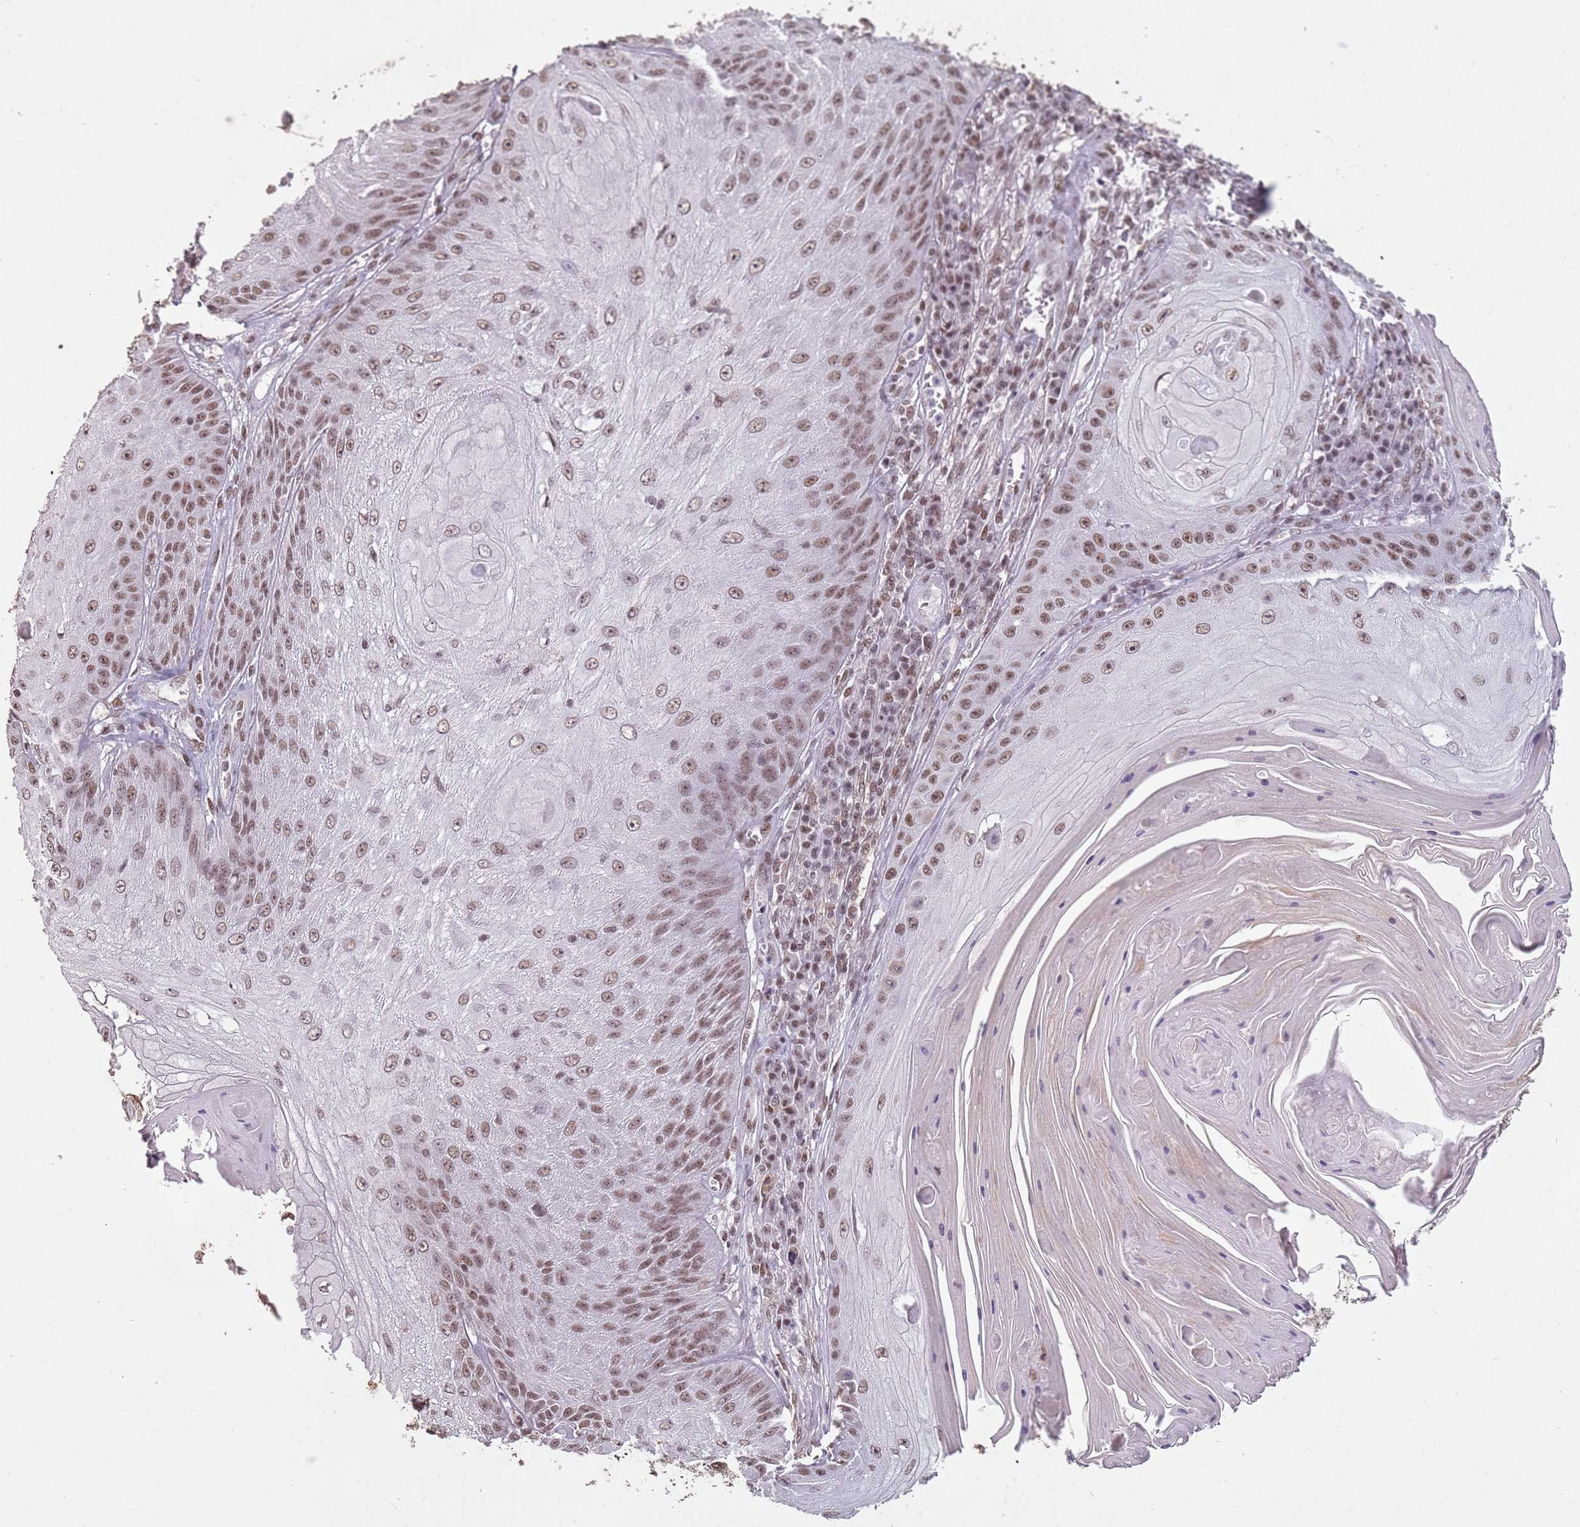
{"staining": {"intensity": "moderate", "quantity": ">75%", "location": "nuclear"}, "tissue": "skin cancer", "cell_type": "Tumor cells", "image_type": "cancer", "snomed": [{"axis": "morphology", "description": "Squamous cell carcinoma, NOS"}, {"axis": "topography", "description": "Skin"}], "caption": "Brown immunohistochemical staining in human skin cancer (squamous cell carcinoma) exhibits moderate nuclear positivity in approximately >75% of tumor cells. (DAB IHC, brown staining for protein, blue staining for nuclei).", "gene": "ARL14EP", "patient": {"sex": "male", "age": 70}}